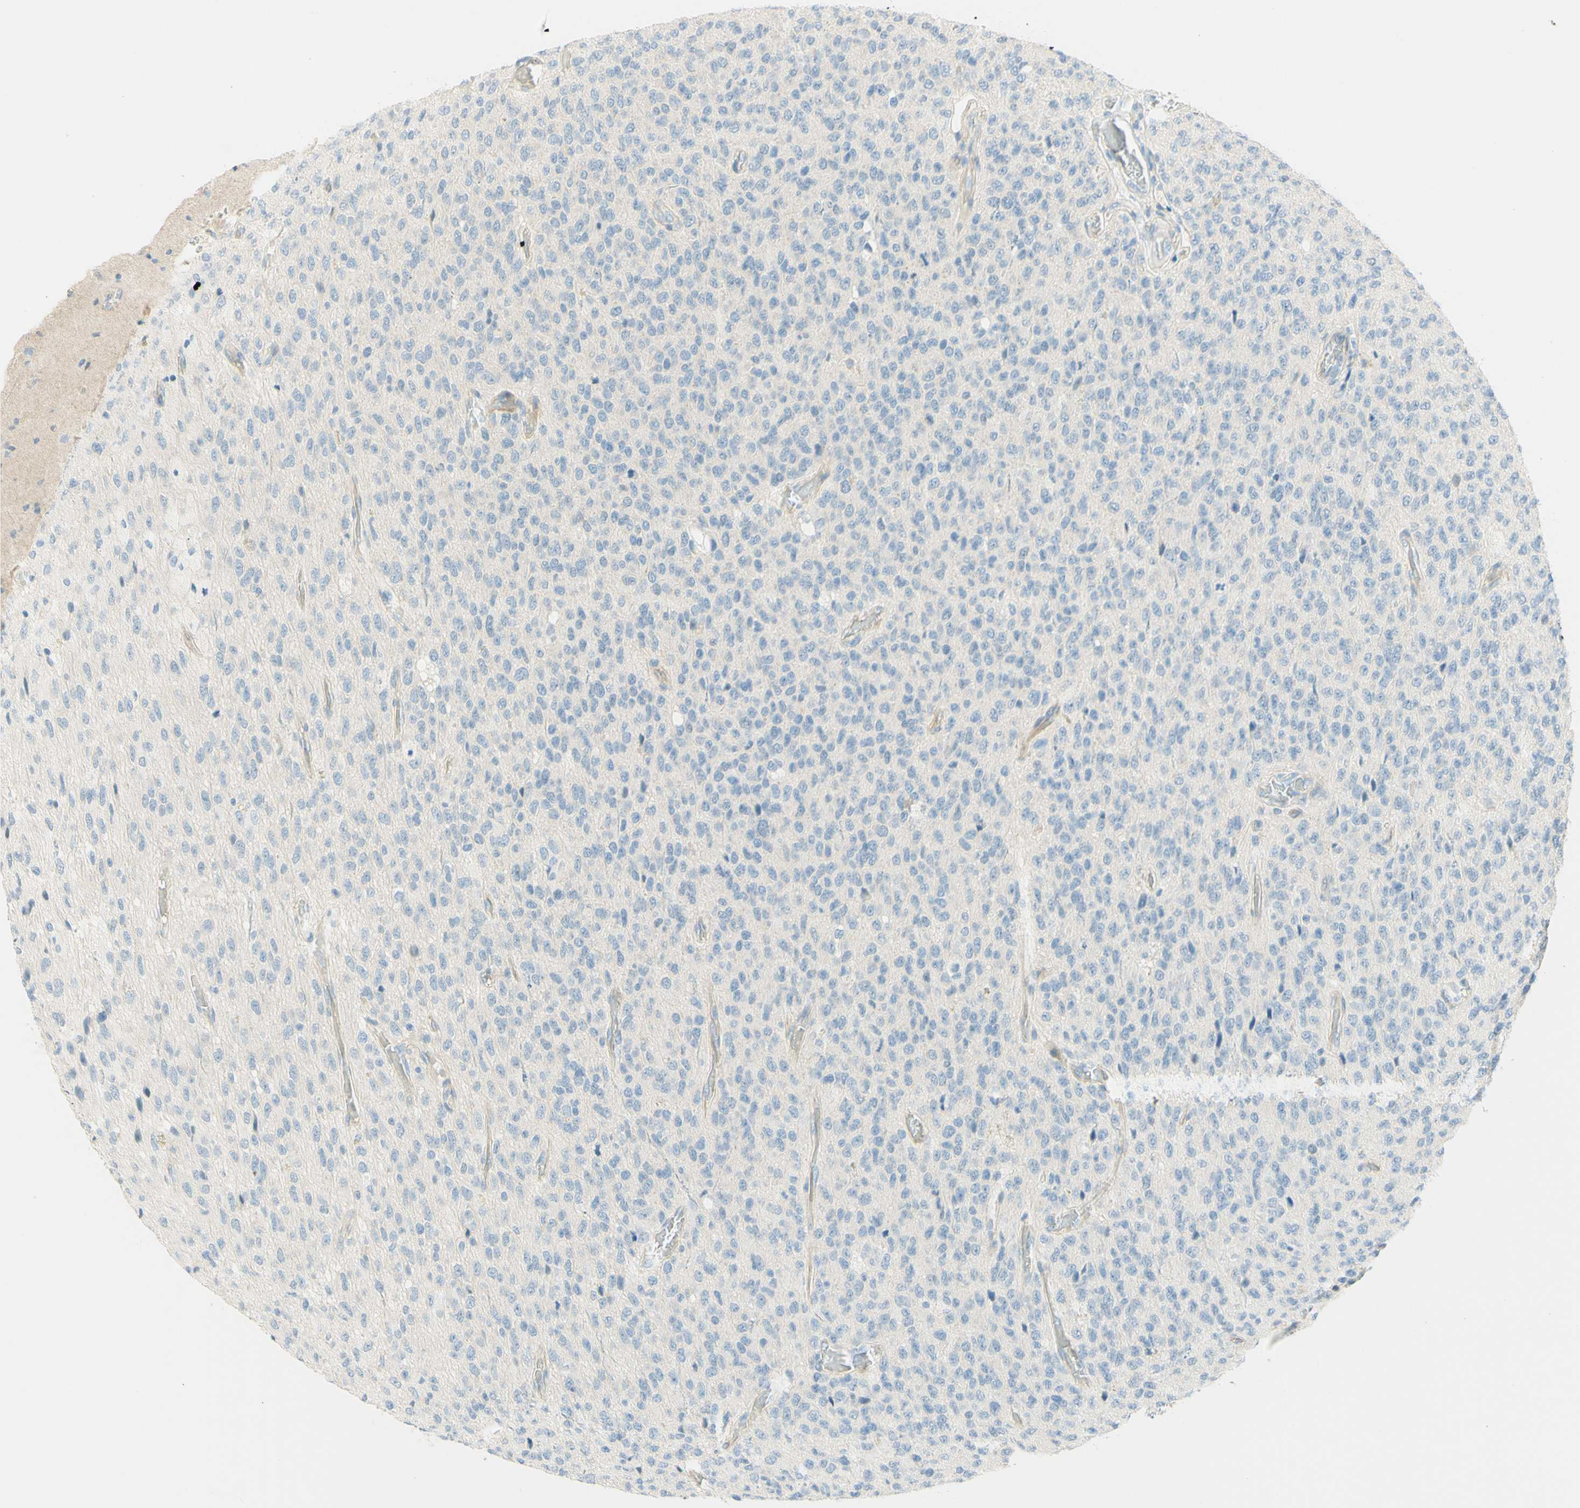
{"staining": {"intensity": "negative", "quantity": "none", "location": "none"}, "tissue": "glioma", "cell_type": "Tumor cells", "image_type": "cancer", "snomed": [{"axis": "morphology", "description": "Glioma, malignant, High grade"}, {"axis": "topography", "description": "pancreas cauda"}], "caption": "Glioma stained for a protein using immunohistochemistry demonstrates no expression tumor cells.", "gene": "TMEM132D", "patient": {"sex": "male", "age": 60}}